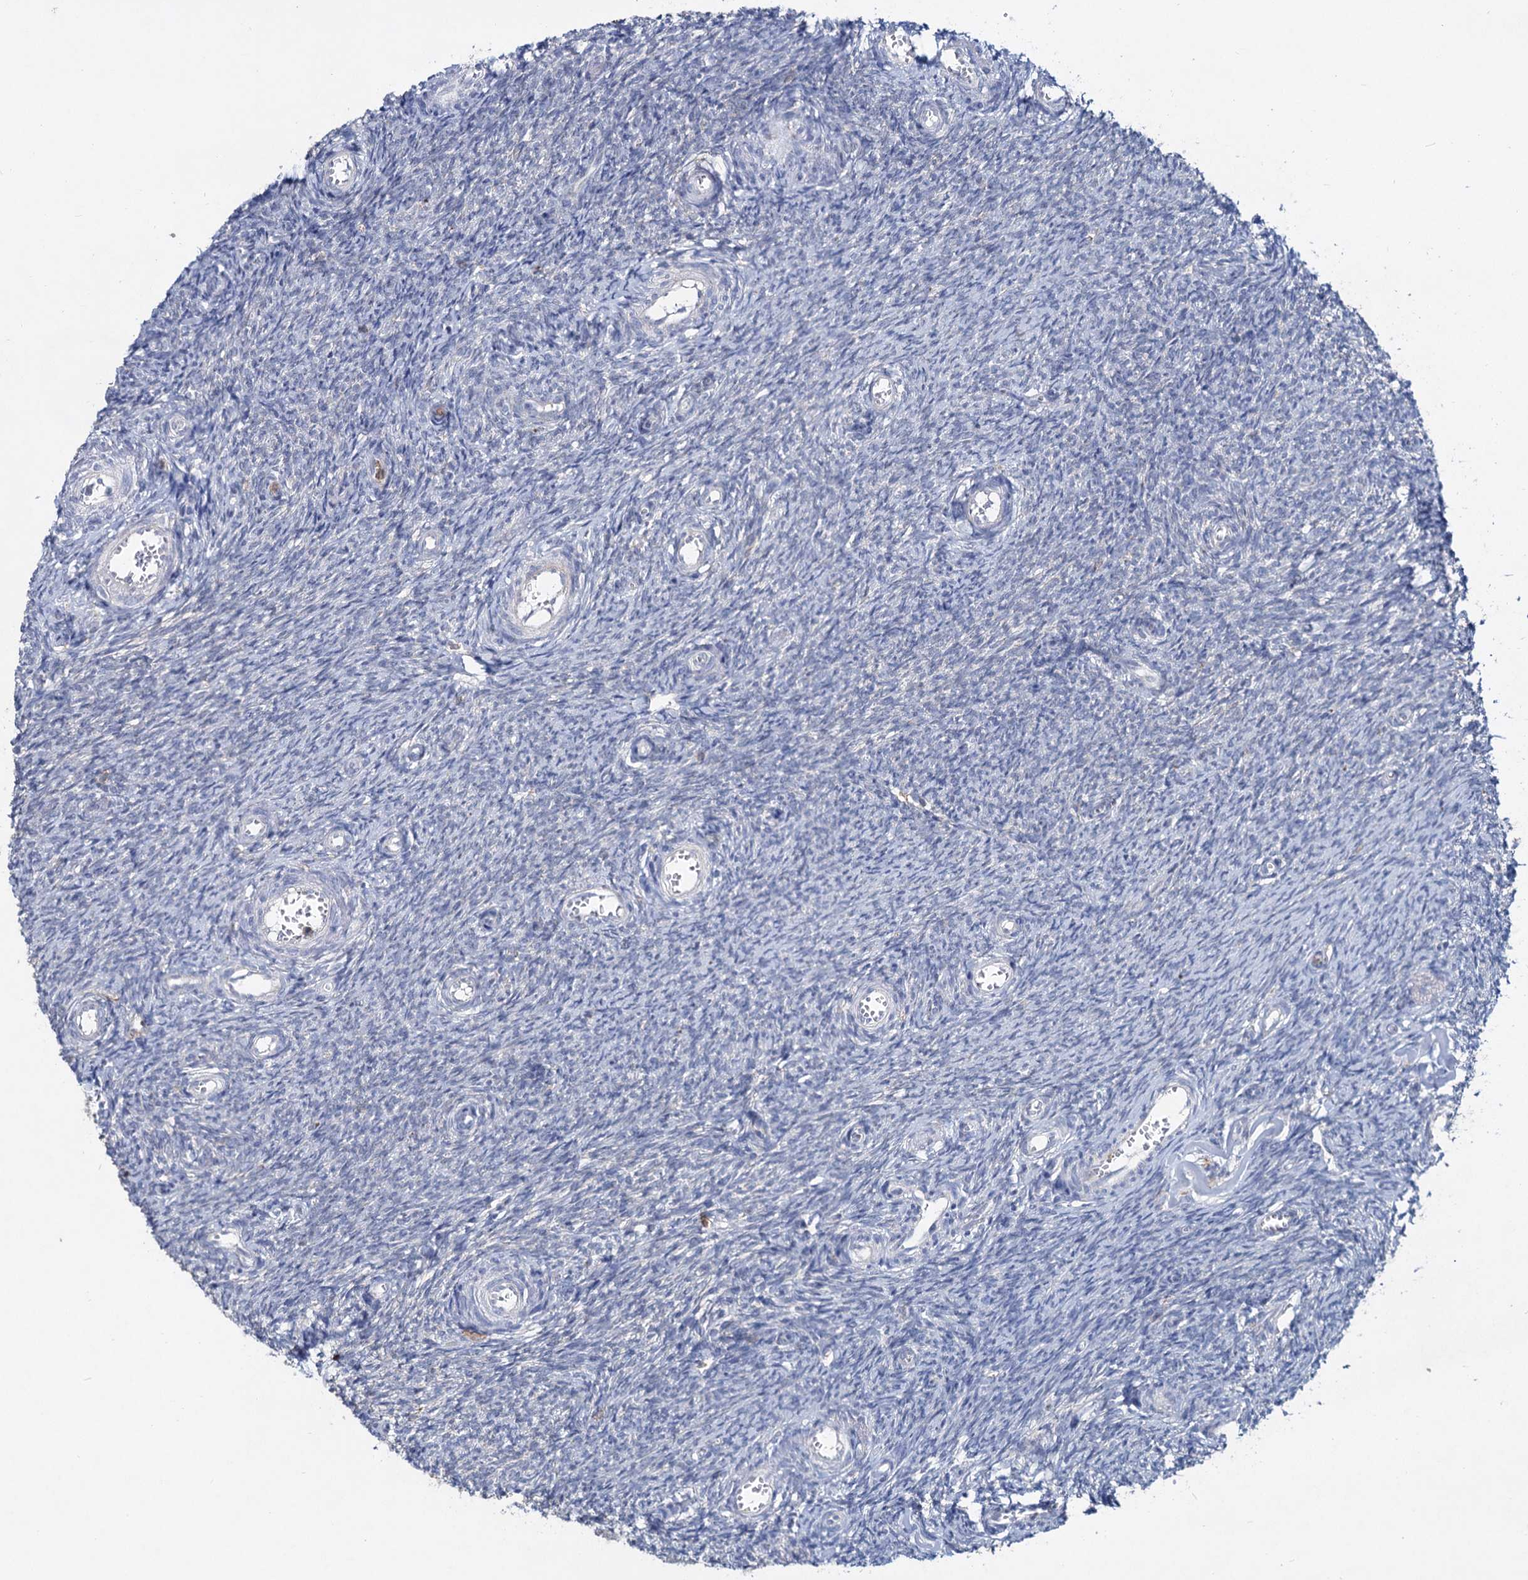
{"staining": {"intensity": "negative", "quantity": "none", "location": "none"}, "tissue": "ovary", "cell_type": "Follicle cells", "image_type": "normal", "snomed": [{"axis": "morphology", "description": "Normal tissue, NOS"}, {"axis": "topography", "description": "Ovary"}], "caption": "Follicle cells are negative for protein expression in benign human ovary. The staining is performed using DAB brown chromogen with nuclei counter-stained in using hematoxylin.", "gene": "LRCH4", "patient": {"sex": "female", "age": 44}}